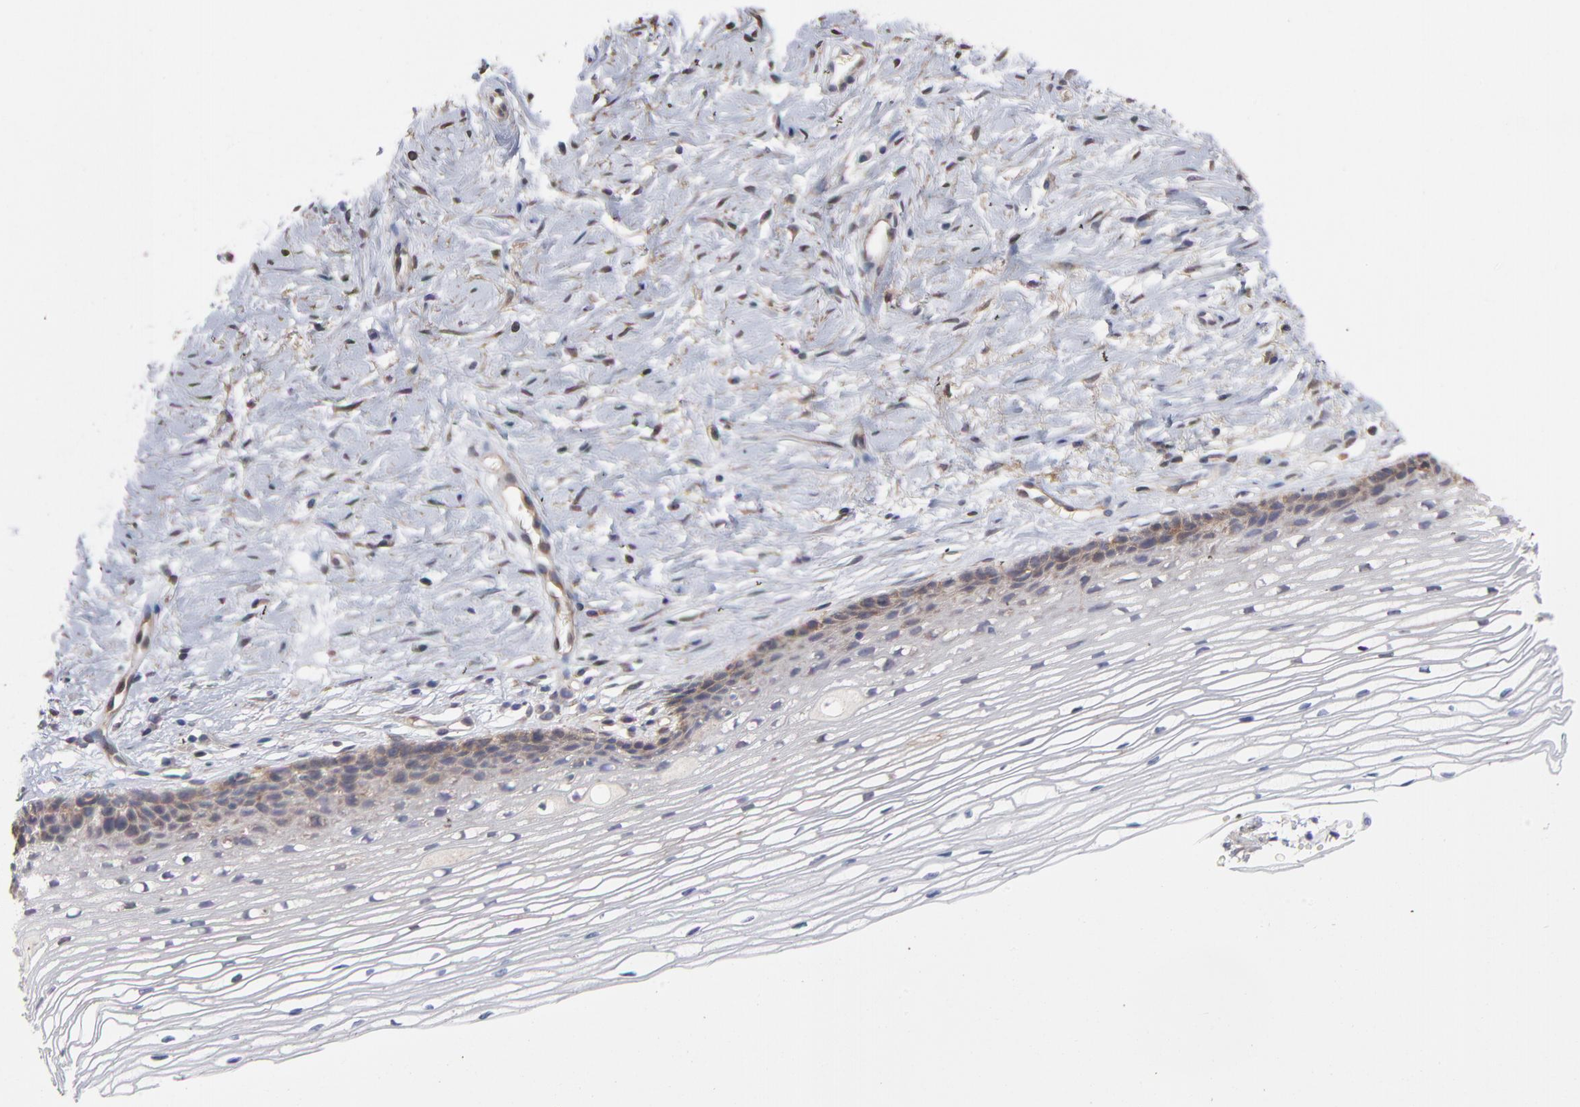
{"staining": {"intensity": "weak", "quantity": "<25%", "location": "cytoplasmic/membranous"}, "tissue": "cervix", "cell_type": "Glandular cells", "image_type": "normal", "snomed": [{"axis": "morphology", "description": "Normal tissue, NOS"}, {"axis": "topography", "description": "Cervix"}], "caption": "Unremarkable cervix was stained to show a protein in brown. There is no significant expression in glandular cells. The staining is performed using DAB brown chromogen with nuclei counter-stained in using hematoxylin.", "gene": "NFKBIA", "patient": {"sex": "female", "age": 77}}